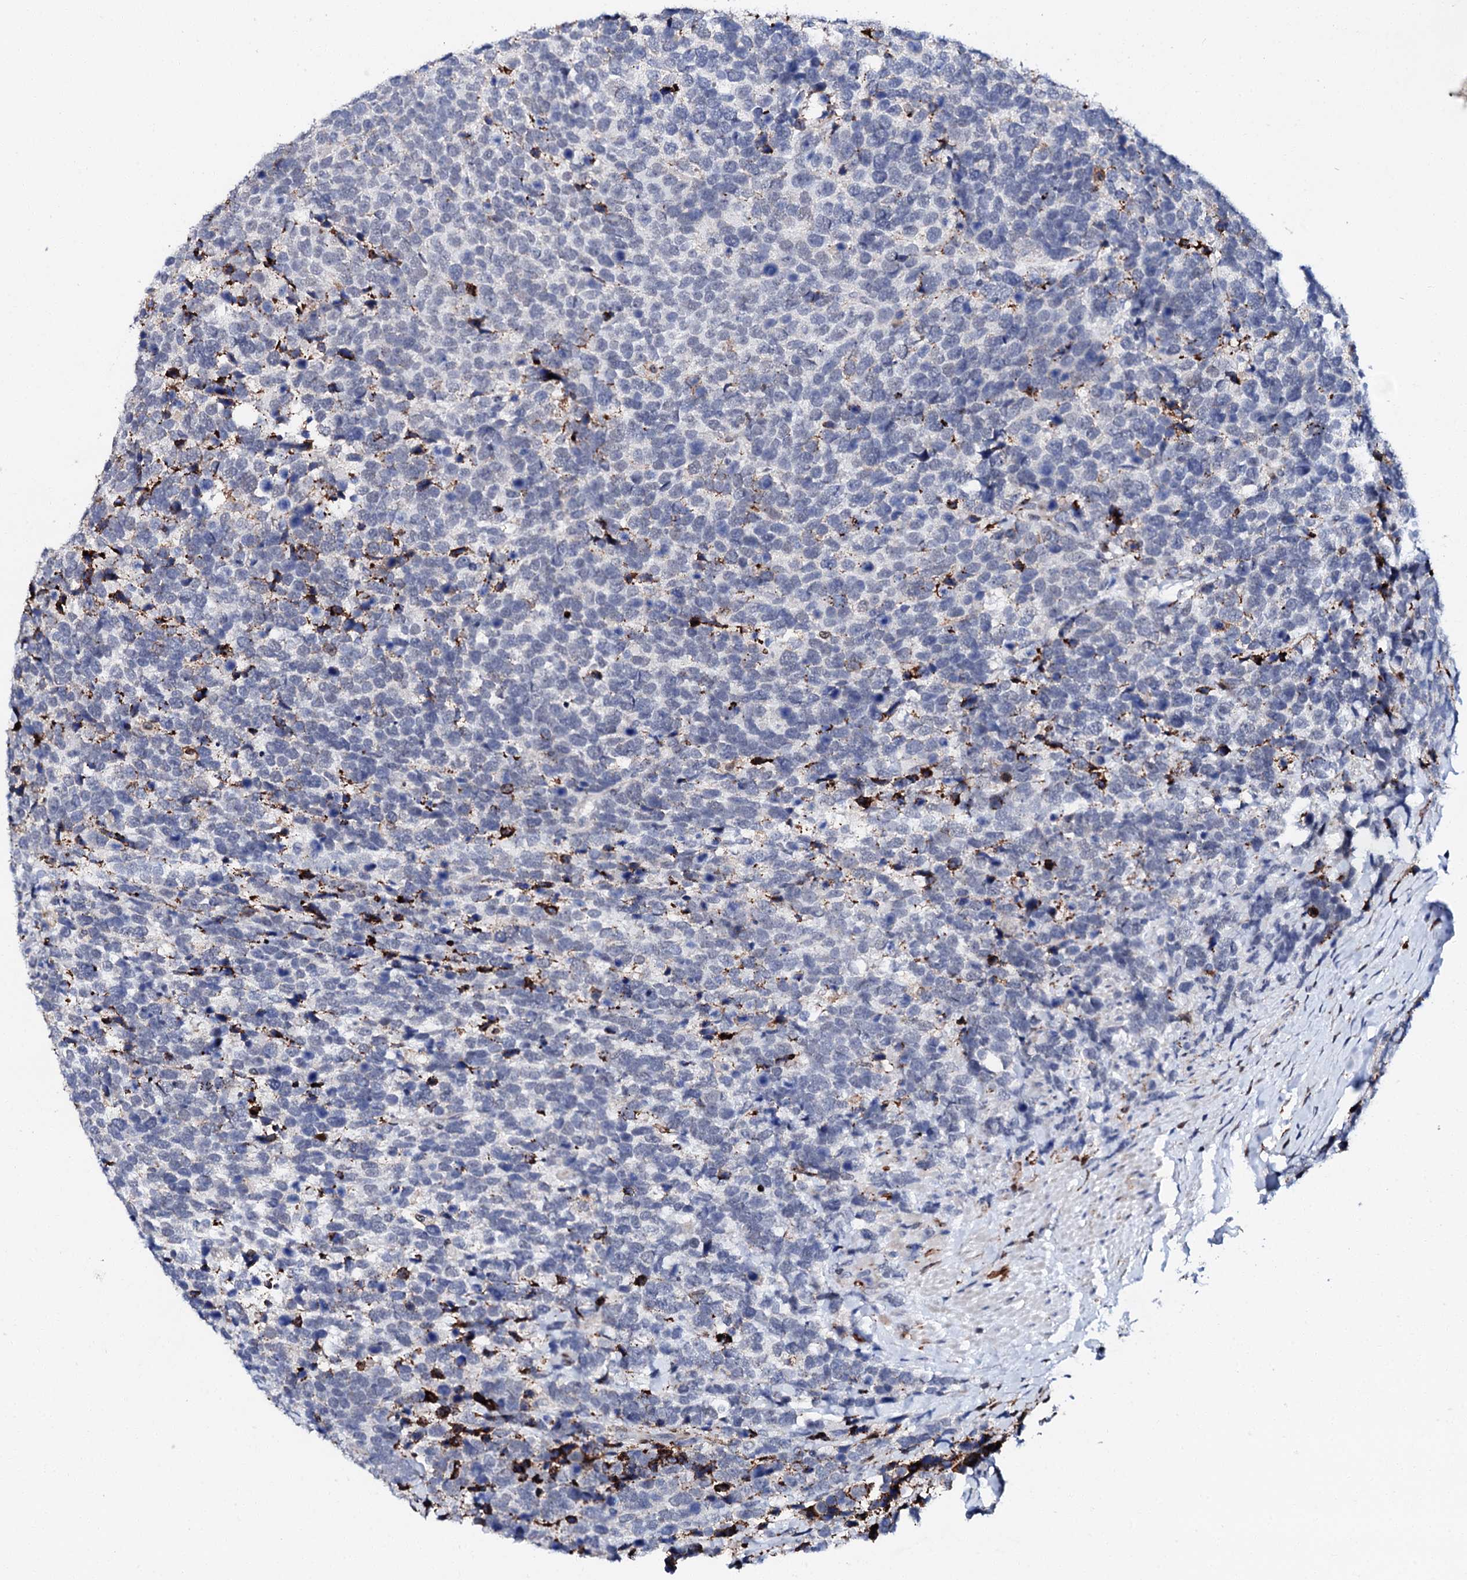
{"staining": {"intensity": "negative", "quantity": "none", "location": "none"}, "tissue": "urothelial cancer", "cell_type": "Tumor cells", "image_type": "cancer", "snomed": [{"axis": "morphology", "description": "Urothelial carcinoma, High grade"}, {"axis": "topography", "description": "Urinary bladder"}], "caption": "This micrograph is of urothelial carcinoma (high-grade) stained with immunohistochemistry (IHC) to label a protein in brown with the nuclei are counter-stained blue. There is no expression in tumor cells.", "gene": "MED13L", "patient": {"sex": "female", "age": 82}}